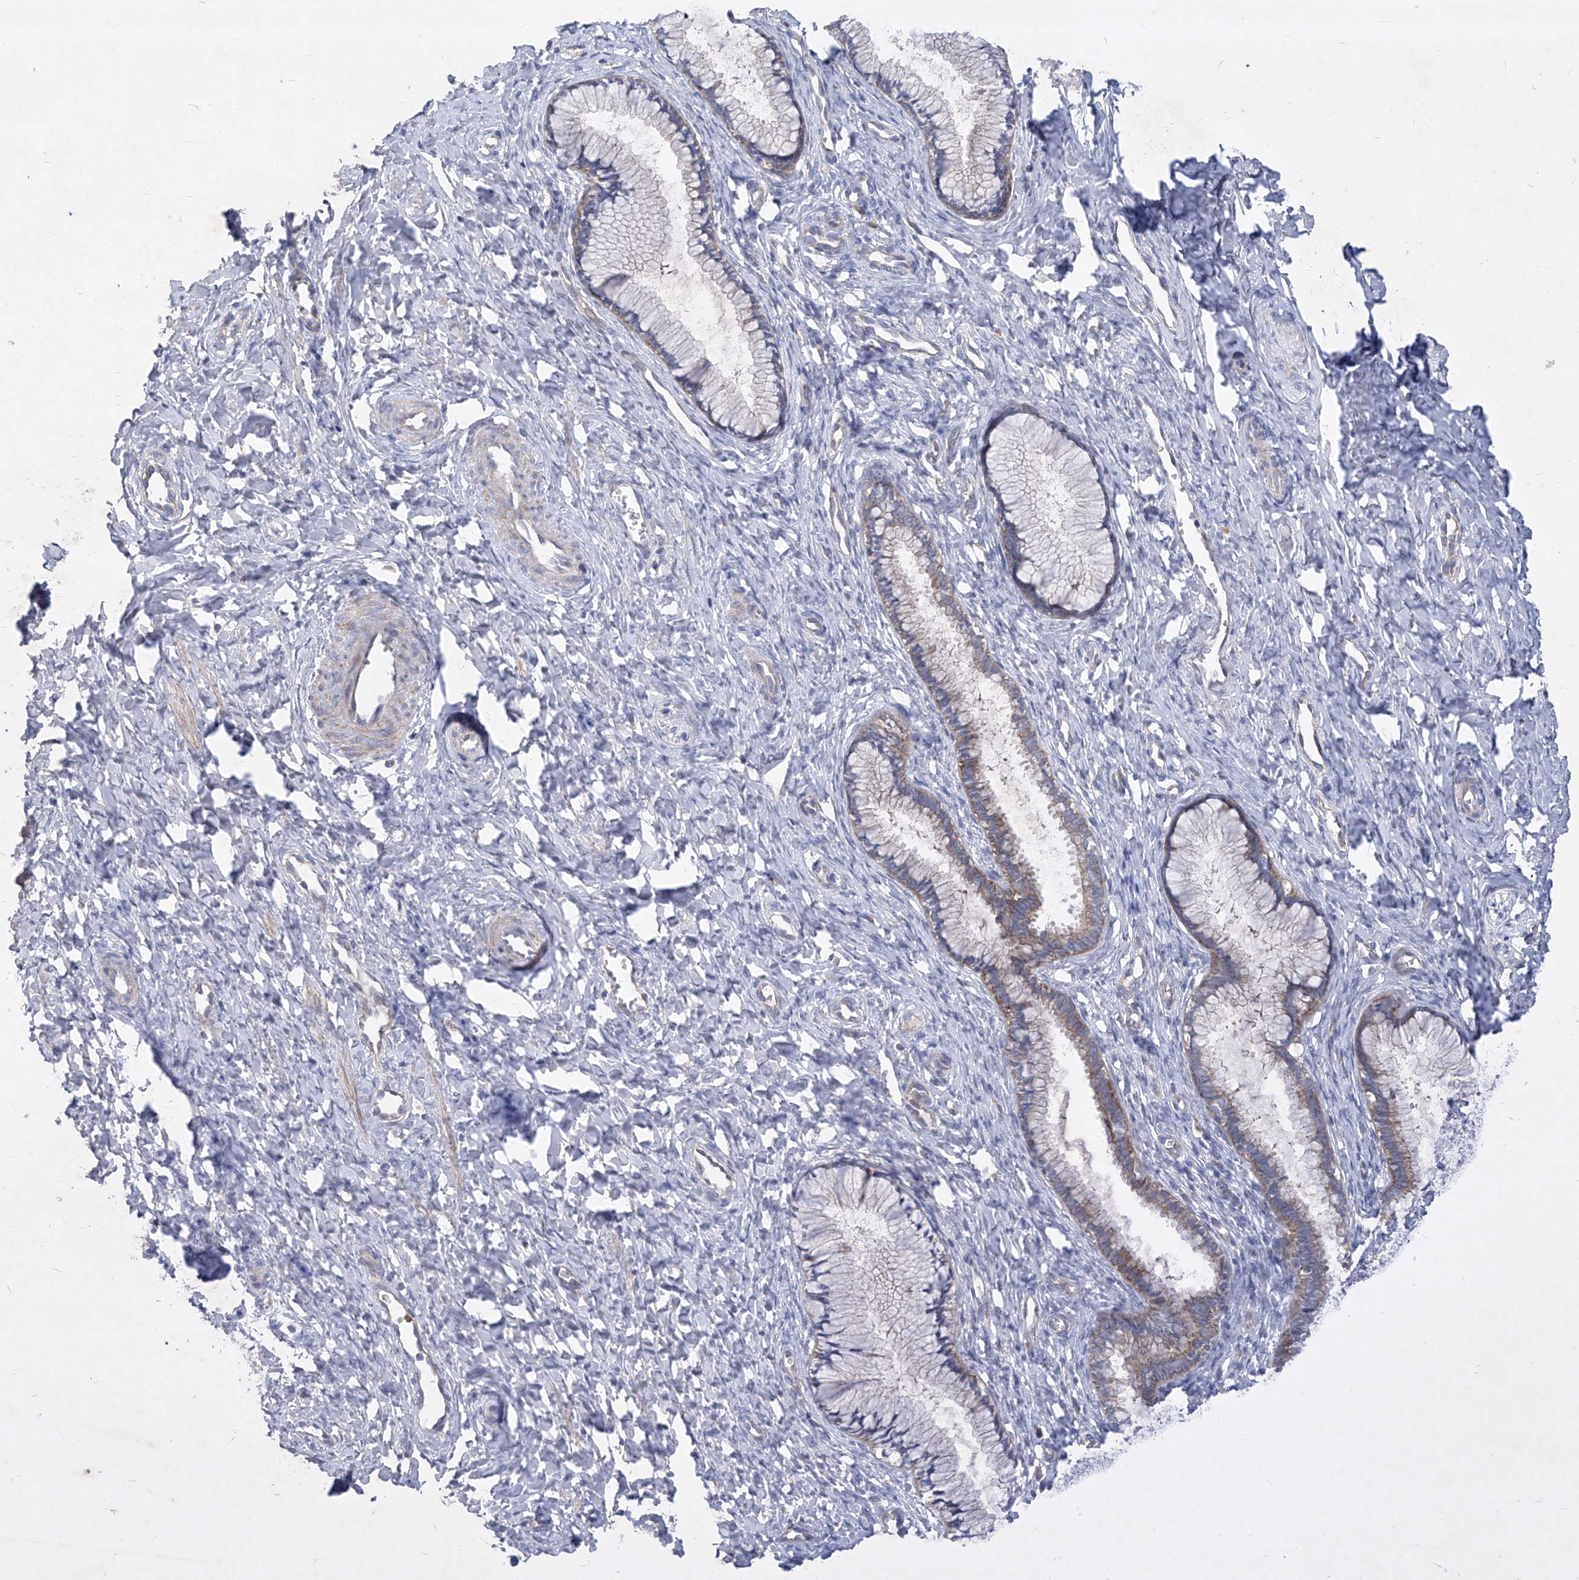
{"staining": {"intensity": "weak", "quantity": "25%-75%", "location": "cytoplasmic/membranous"}, "tissue": "cervix", "cell_type": "Glandular cells", "image_type": "normal", "snomed": [{"axis": "morphology", "description": "Normal tissue, NOS"}, {"axis": "topography", "description": "Cervix"}], "caption": "IHC photomicrograph of normal human cervix stained for a protein (brown), which demonstrates low levels of weak cytoplasmic/membranous expression in approximately 25%-75% of glandular cells.", "gene": "COQ3", "patient": {"sex": "female", "age": 27}}